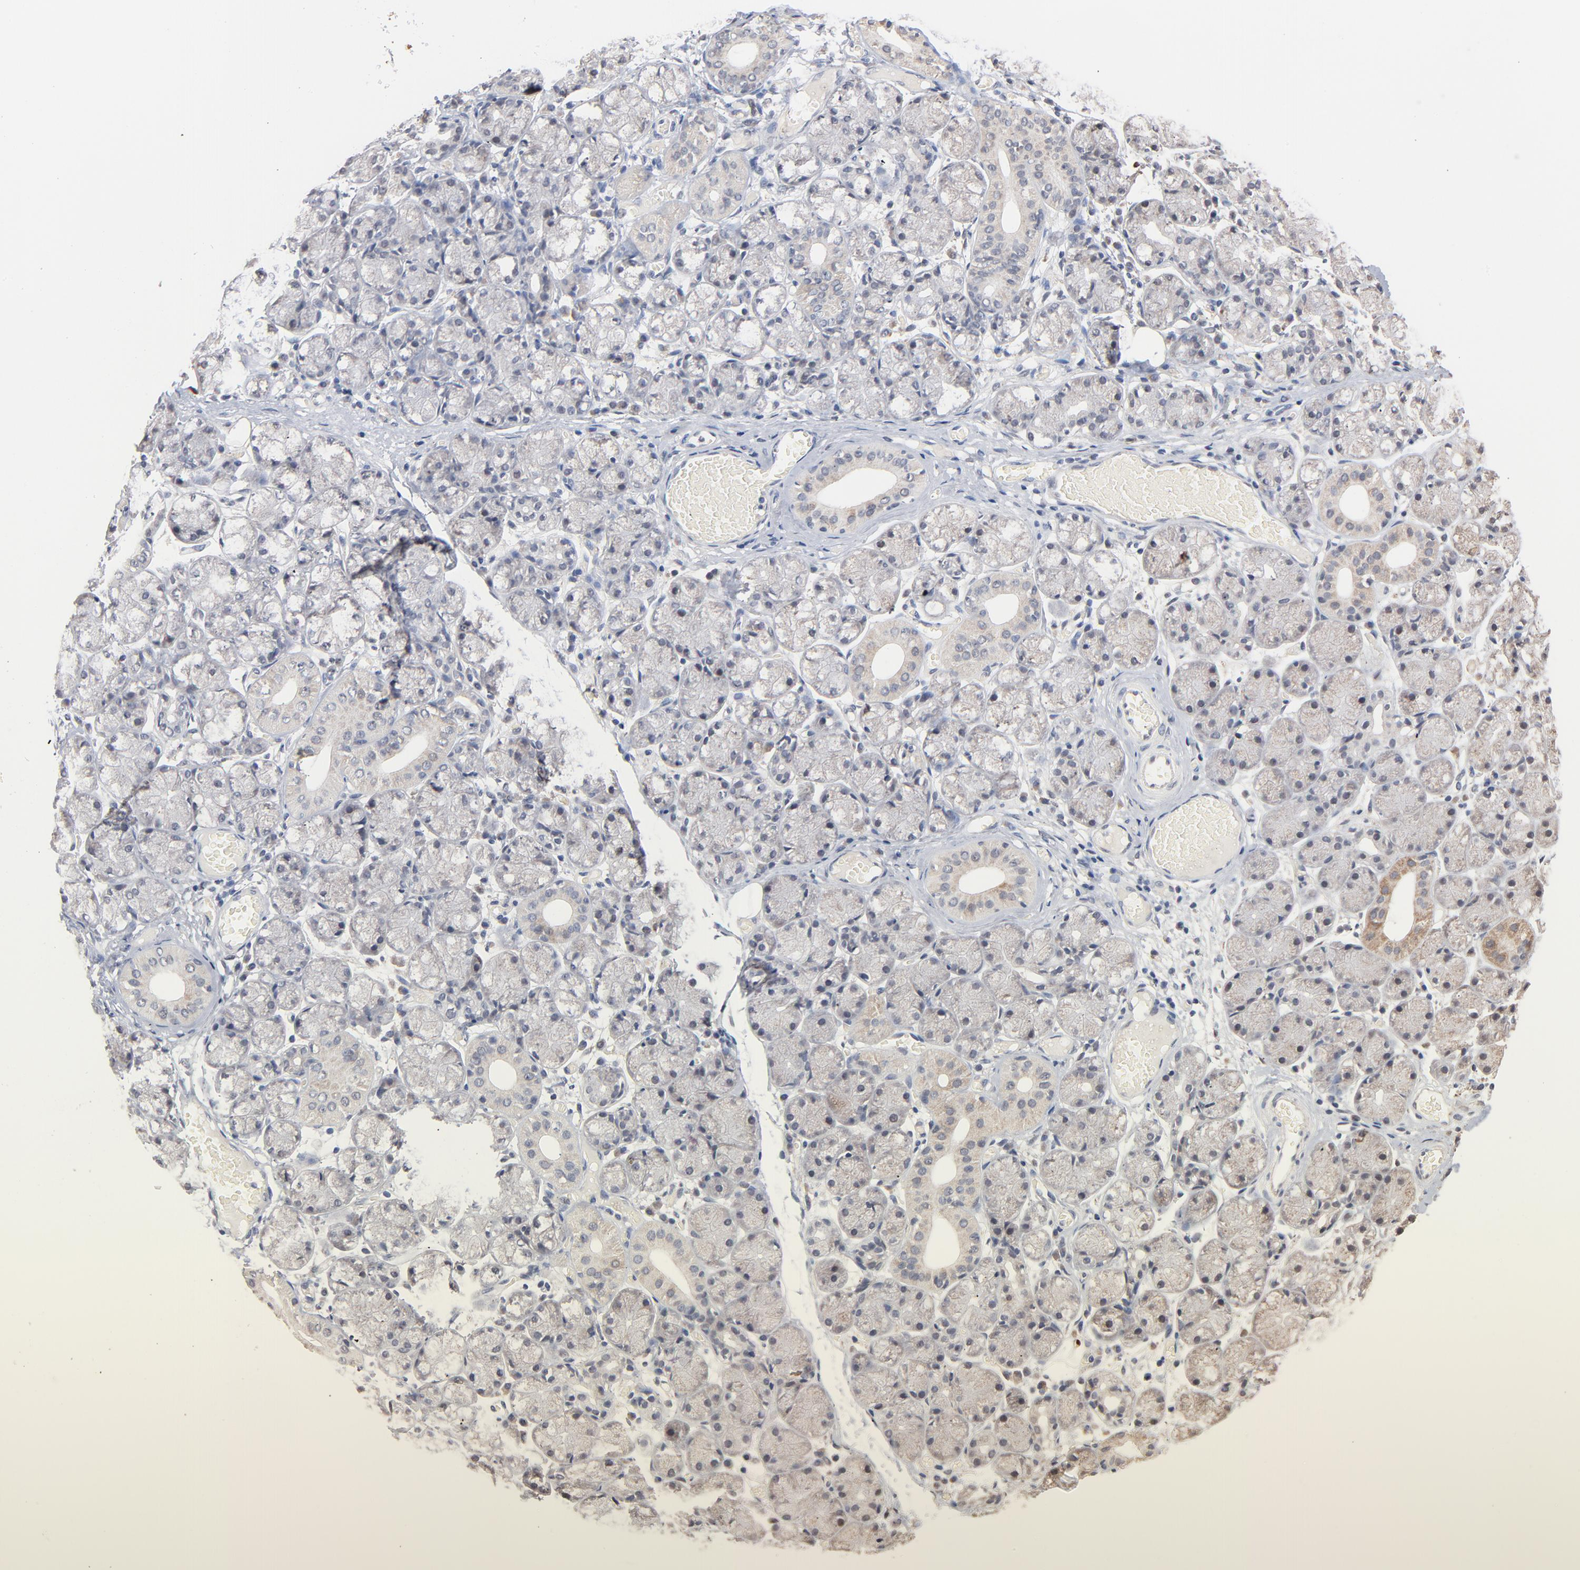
{"staining": {"intensity": "weak", "quantity": "<25%", "location": "cytoplasmic/membranous"}, "tissue": "salivary gland", "cell_type": "Glandular cells", "image_type": "normal", "snomed": [{"axis": "morphology", "description": "Normal tissue, NOS"}, {"axis": "topography", "description": "Salivary gland"}], "caption": "Human salivary gland stained for a protein using immunohistochemistry displays no expression in glandular cells.", "gene": "MSL2", "patient": {"sex": "female", "age": 24}}